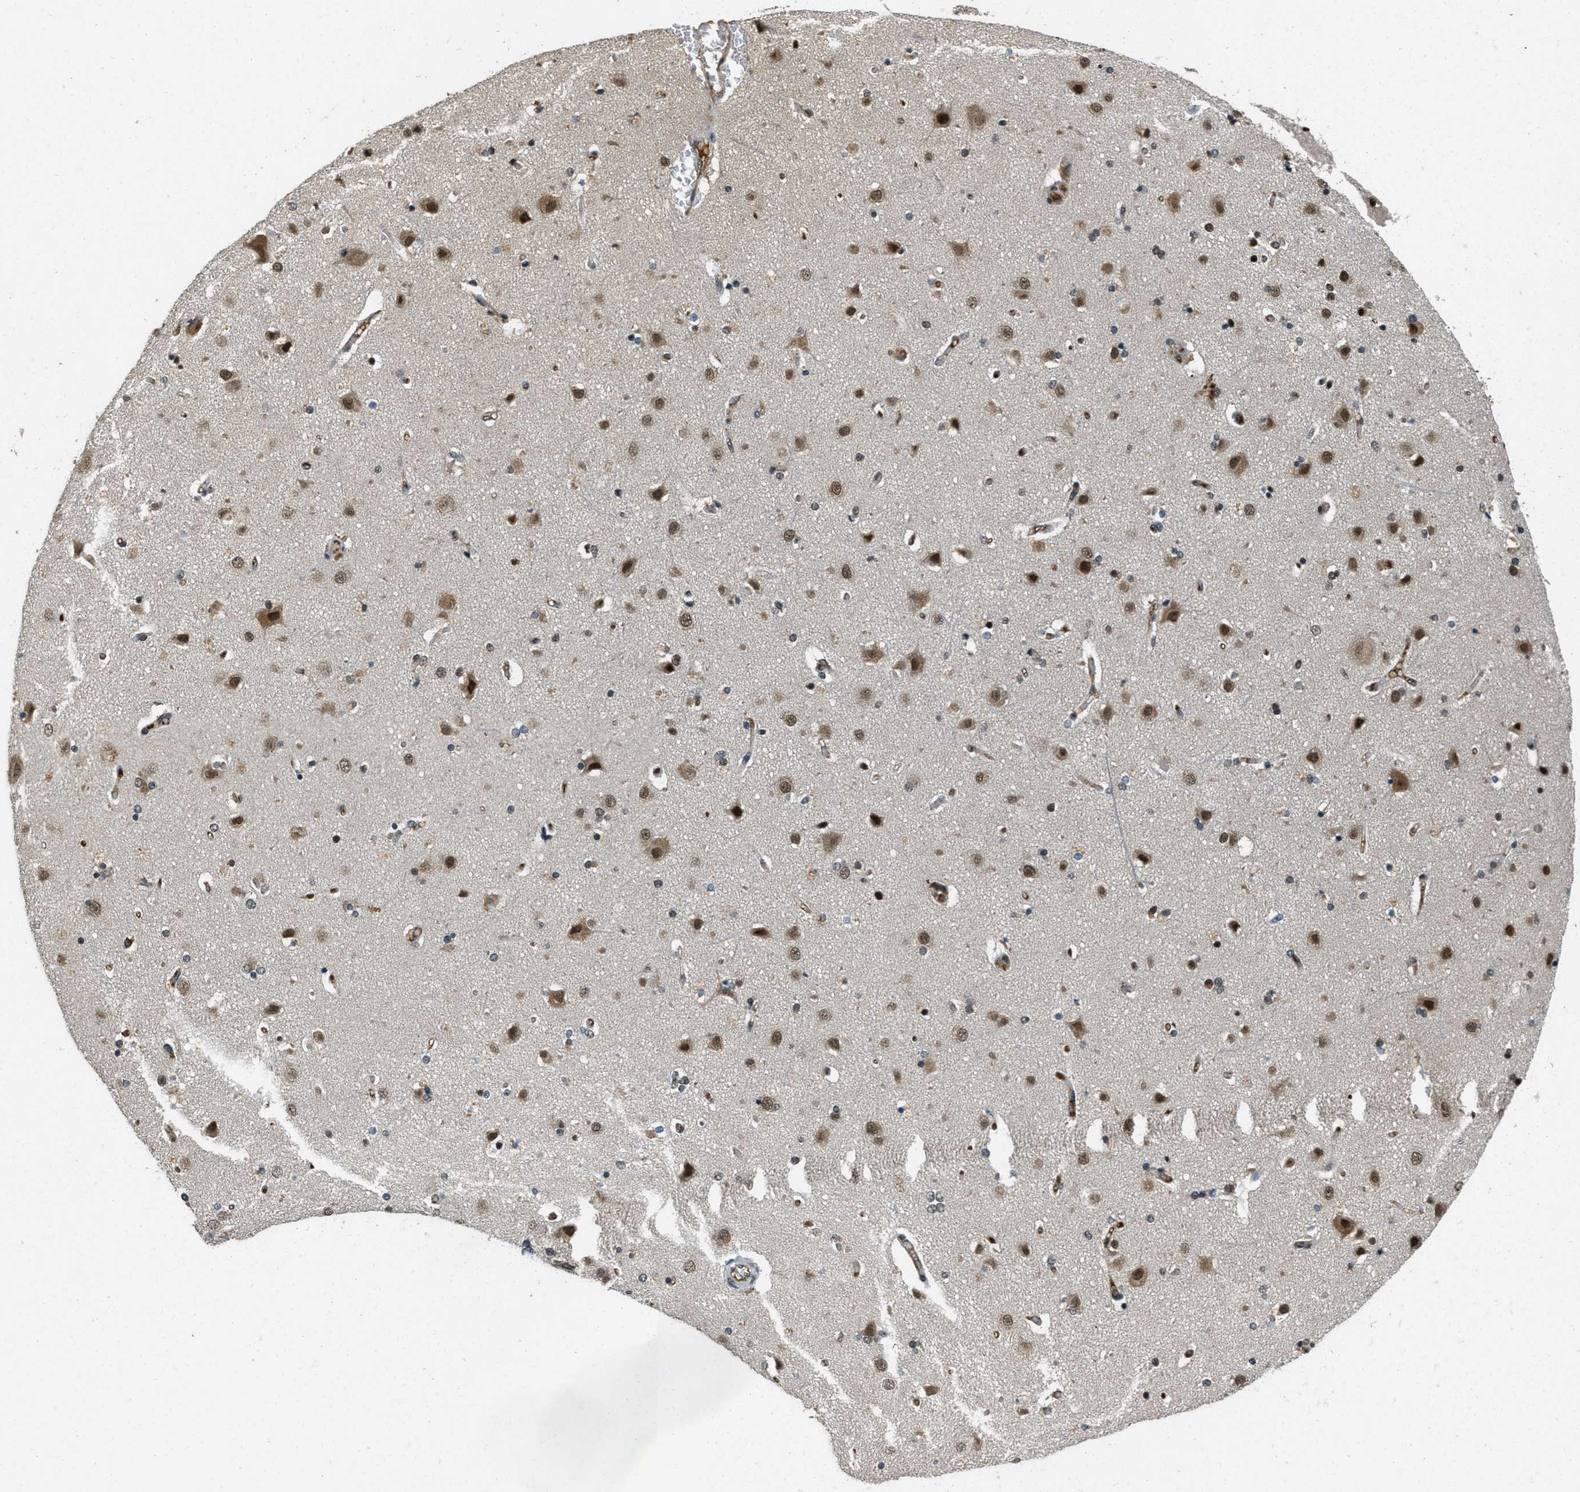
{"staining": {"intensity": "moderate", "quantity": "25%-75%", "location": "cytoplasmic/membranous,nuclear"}, "tissue": "cerebral cortex", "cell_type": "Endothelial cells", "image_type": "normal", "snomed": [{"axis": "morphology", "description": "Normal tissue, NOS"}, {"axis": "topography", "description": "Cerebral cortex"}], "caption": "A brown stain labels moderate cytoplasmic/membranous,nuclear expression of a protein in endothelial cells of unremarkable human cerebral cortex. Using DAB (3,3'-diaminobenzidine) (brown) and hematoxylin (blue) stains, captured at high magnification using brightfield microscopy.", "gene": "ZNF148", "patient": {"sex": "female", "age": 54}}